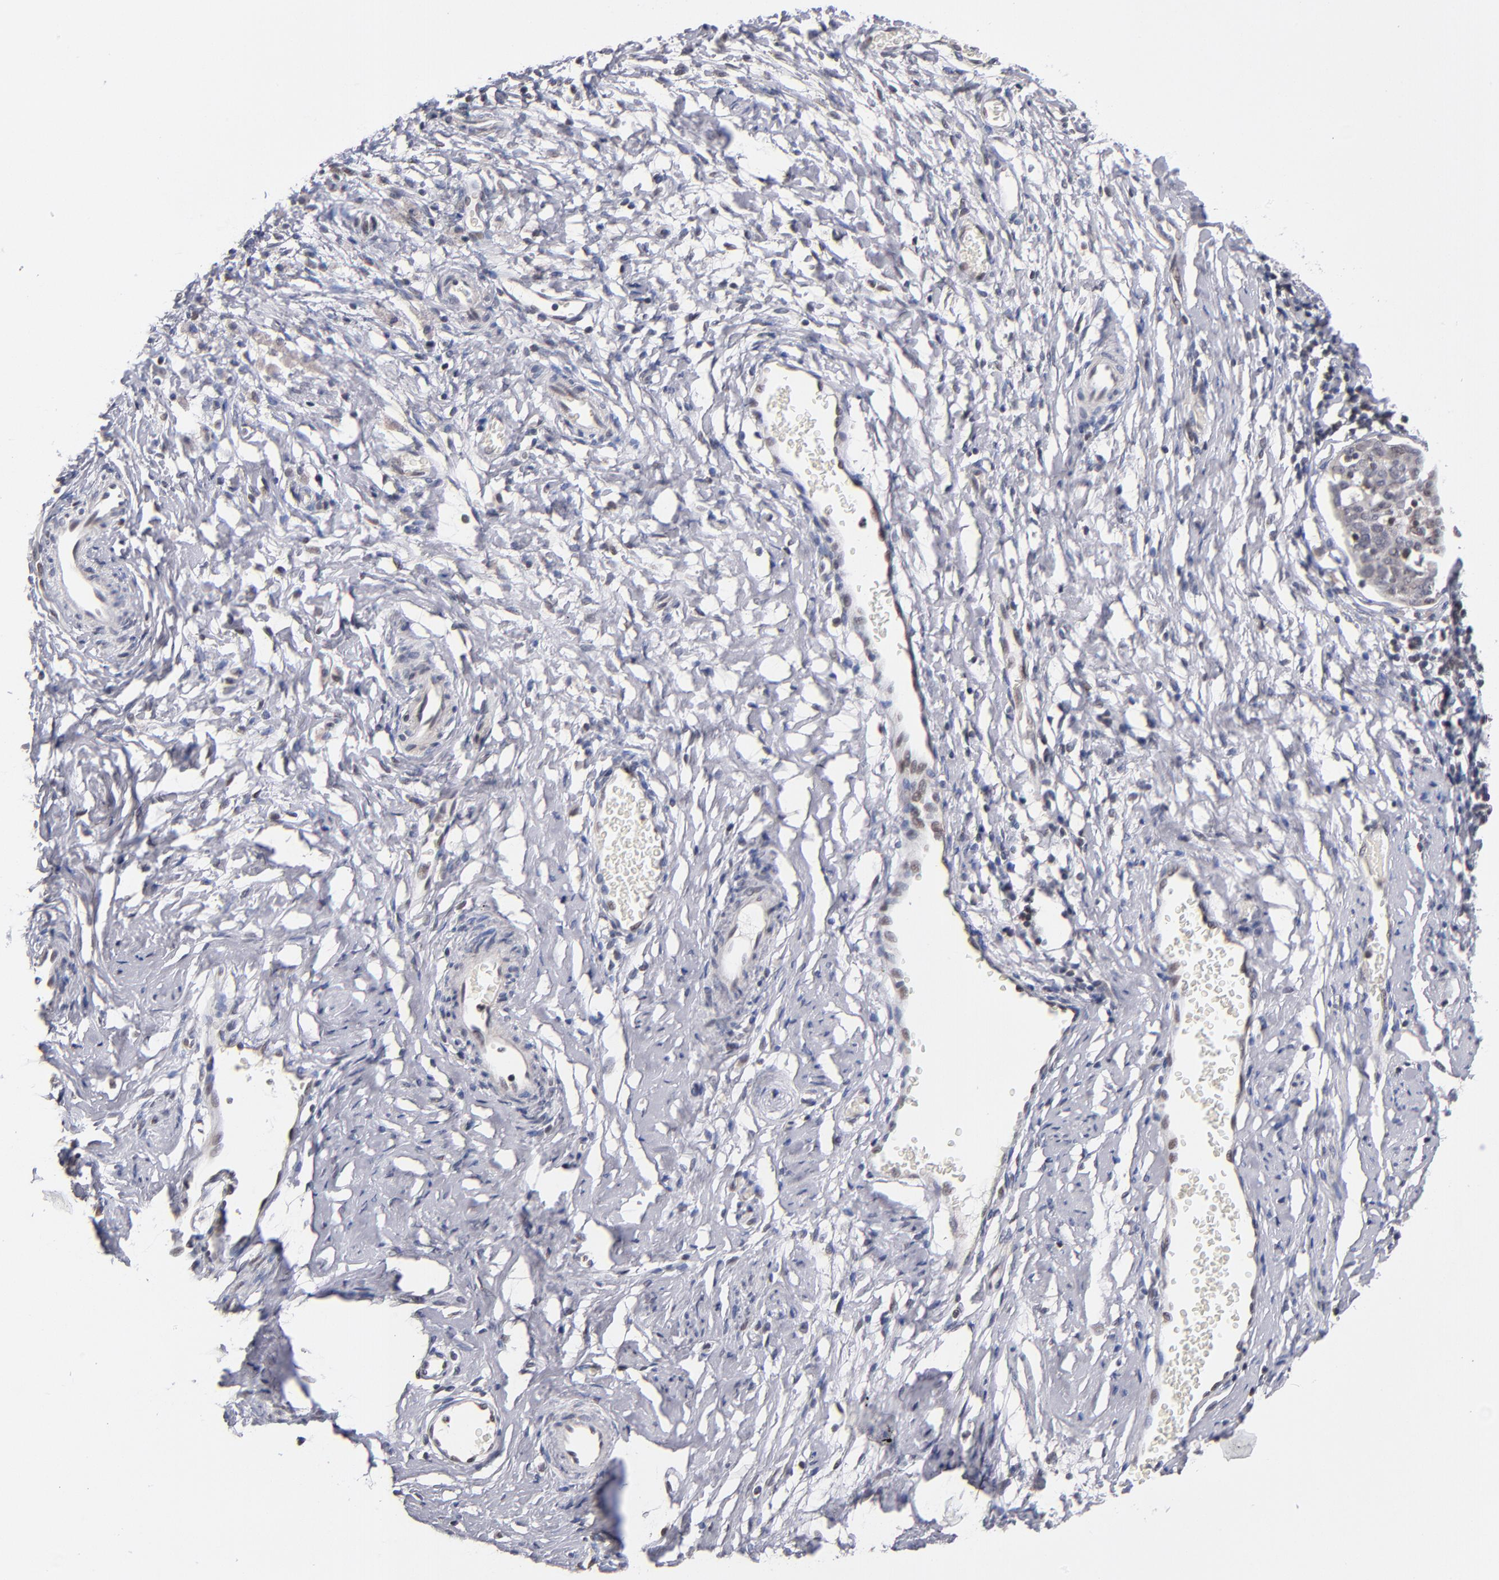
{"staining": {"intensity": "weak", "quantity": "25%-75%", "location": "nuclear"}, "tissue": "cervical cancer", "cell_type": "Tumor cells", "image_type": "cancer", "snomed": [{"axis": "morphology", "description": "Normal tissue, NOS"}, {"axis": "morphology", "description": "Squamous cell carcinoma, NOS"}, {"axis": "topography", "description": "Cervix"}], "caption": "A brown stain highlights weak nuclear positivity of a protein in human cervical squamous cell carcinoma tumor cells.", "gene": "ODF2", "patient": {"sex": "female", "age": 67}}